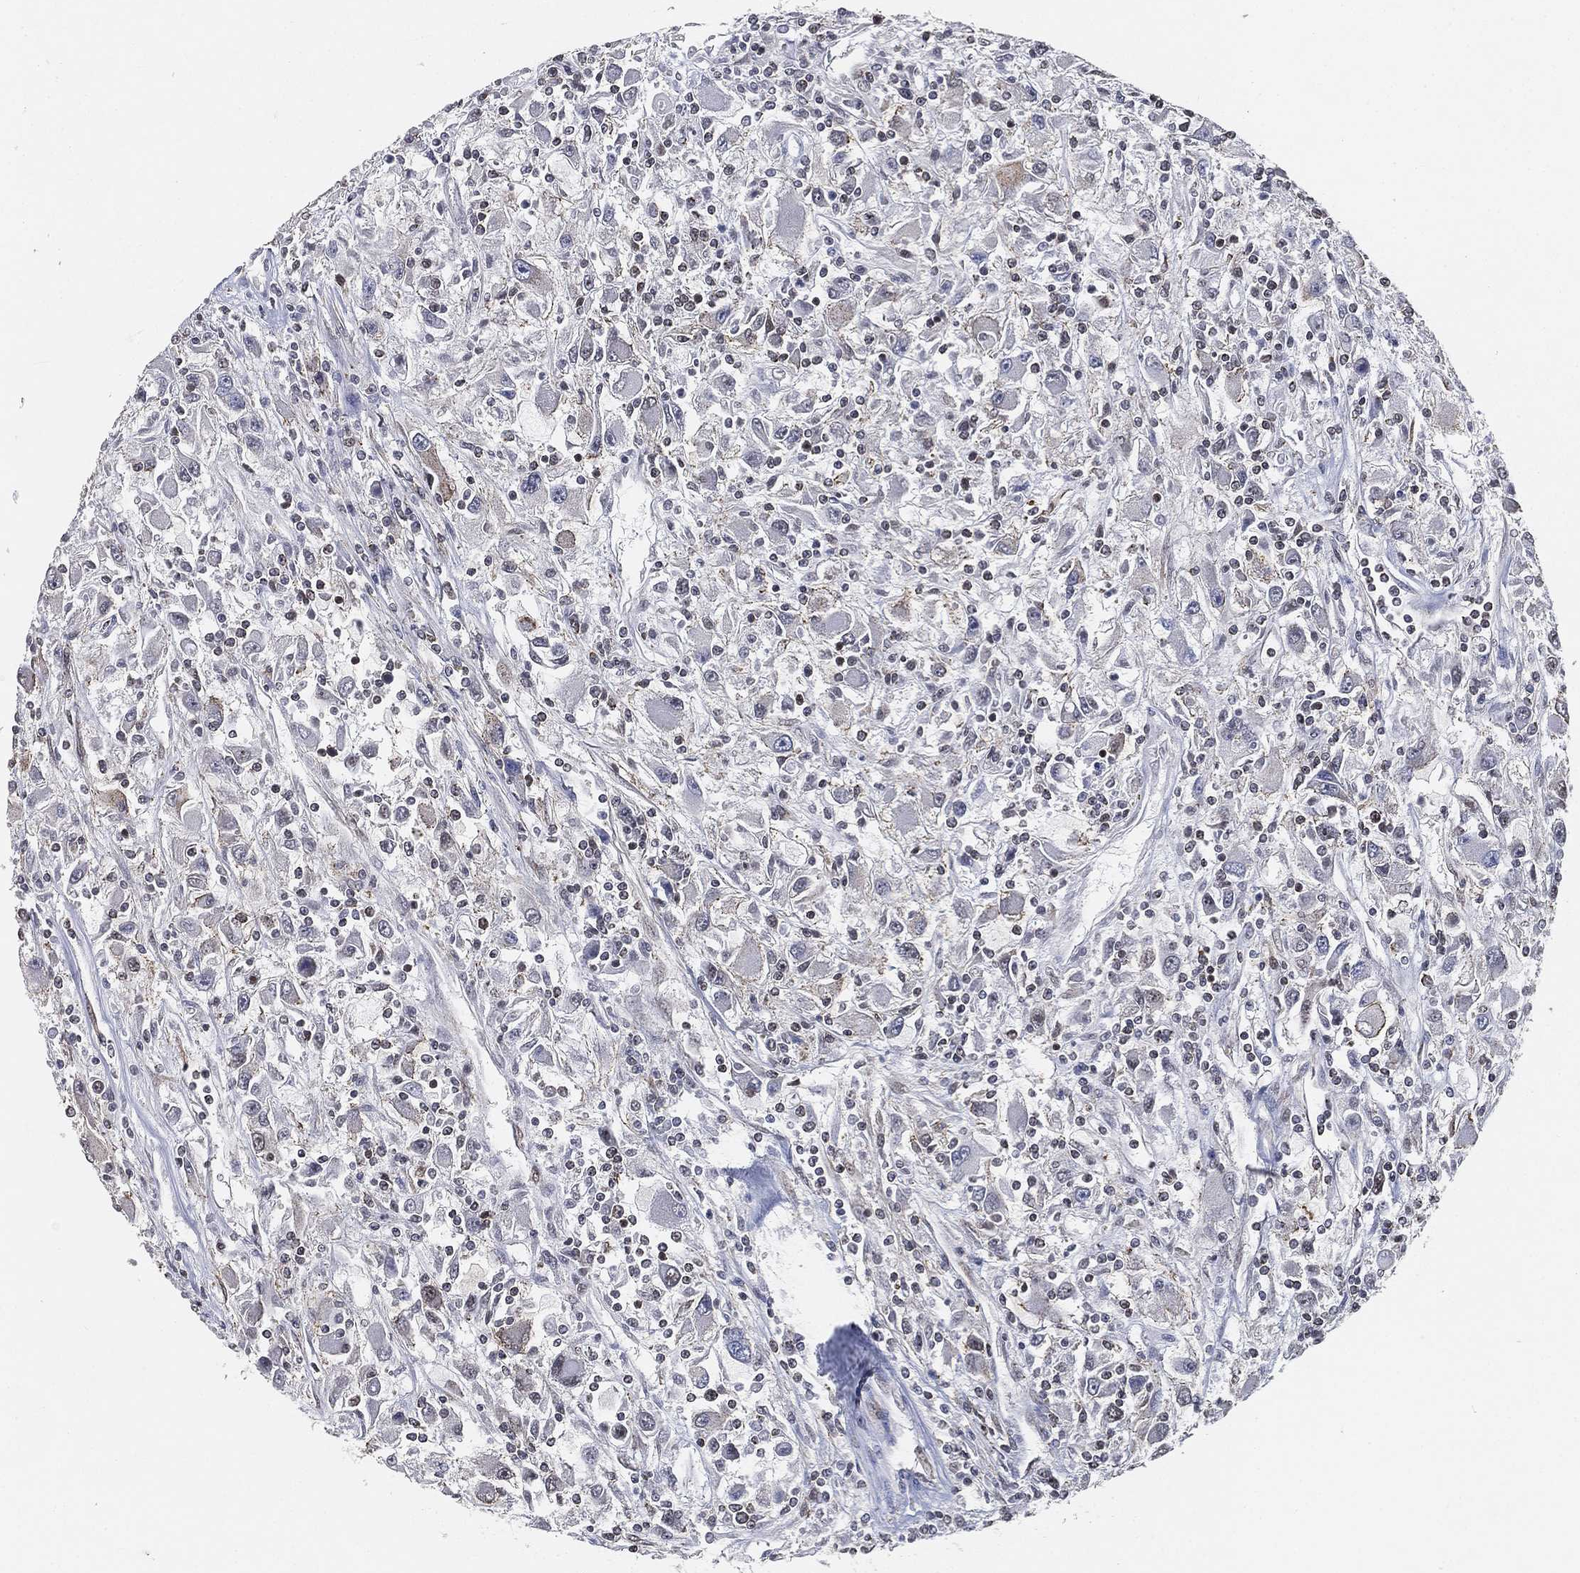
{"staining": {"intensity": "negative", "quantity": "none", "location": "none"}, "tissue": "renal cancer", "cell_type": "Tumor cells", "image_type": "cancer", "snomed": [{"axis": "morphology", "description": "Adenocarcinoma, NOS"}, {"axis": "topography", "description": "Kidney"}], "caption": "A high-resolution image shows IHC staining of adenocarcinoma (renal), which displays no significant positivity in tumor cells.", "gene": "RSRC2", "patient": {"sex": "female", "age": 67}}